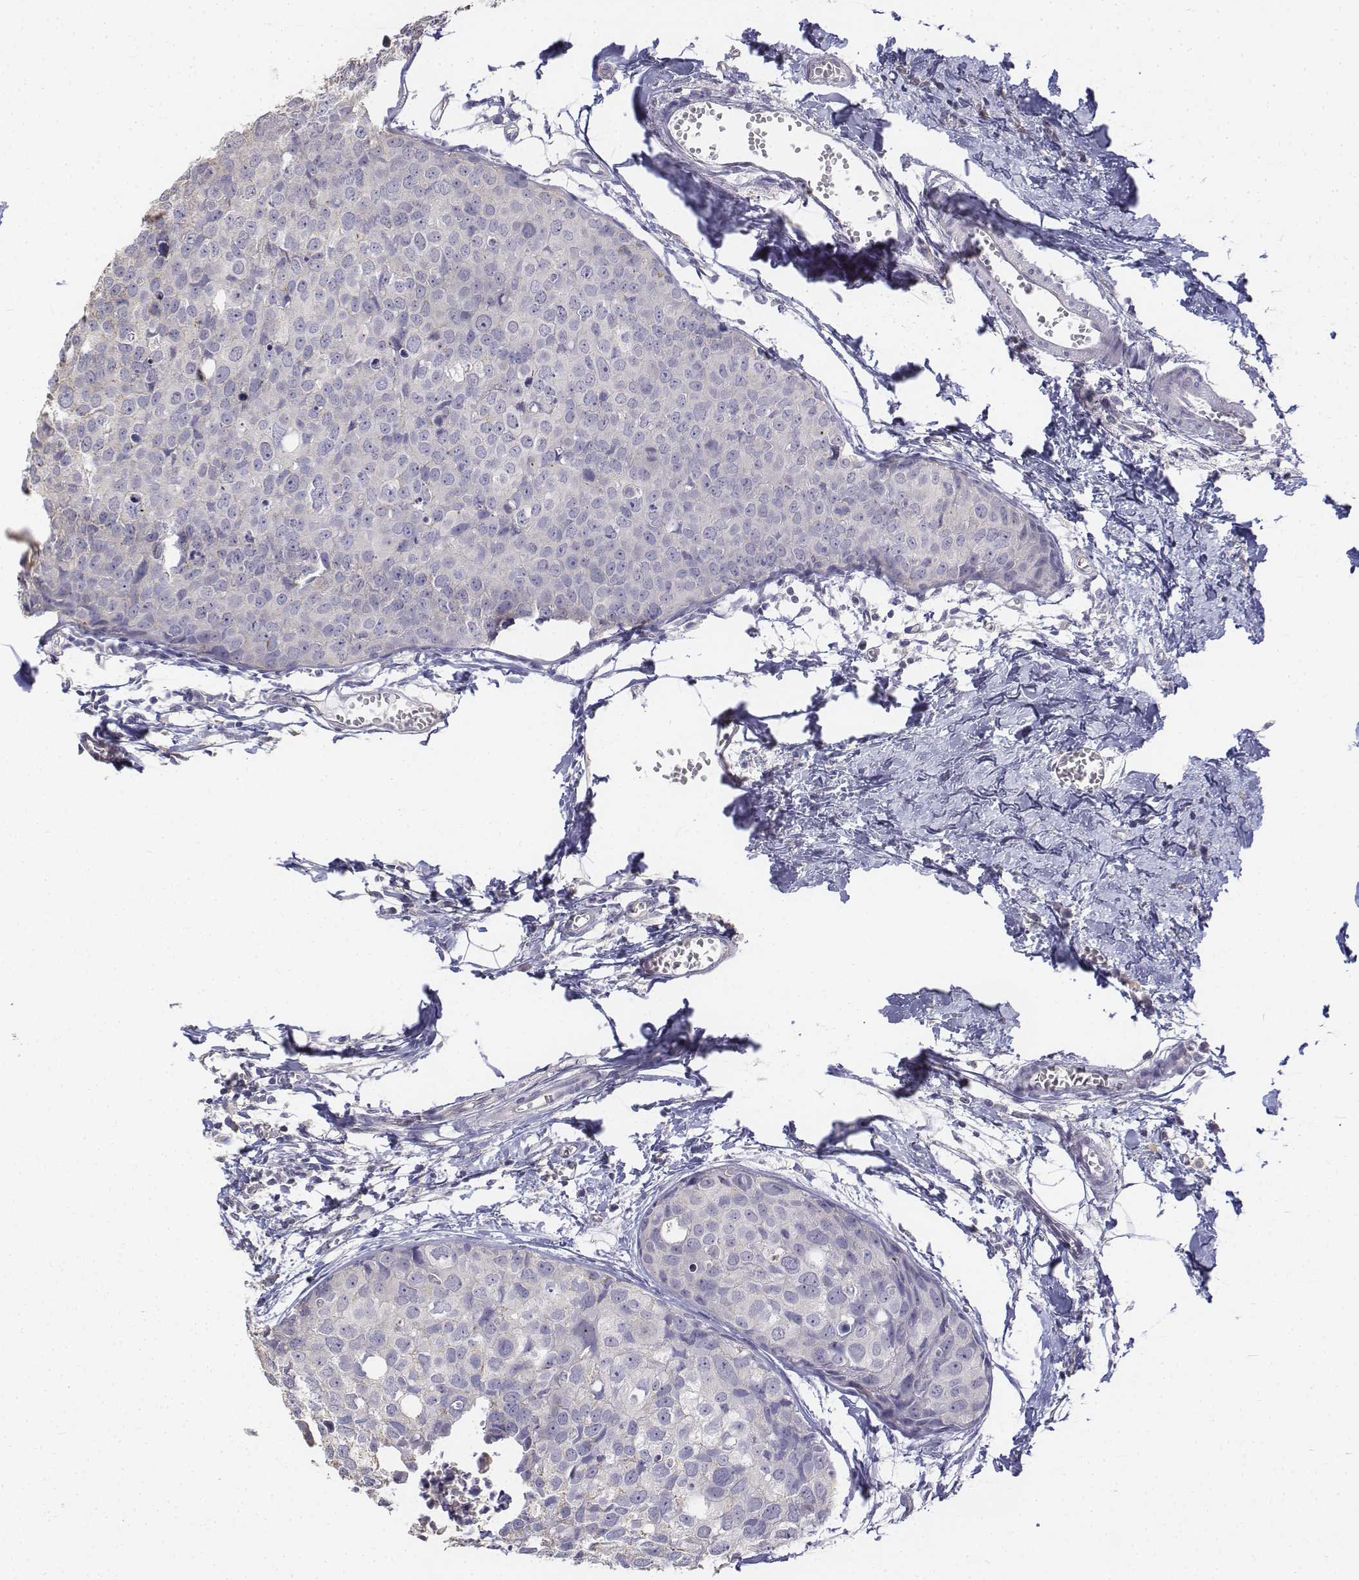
{"staining": {"intensity": "negative", "quantity": "none", "location": "none"}, "tissue": "breast cancer", "cell_type": "Tumor cells", "image_type": "cancer", "snomed": [{"axis": "morphology", "description": "Duct carcinoma"}, {"axis": "topography", "description": "Breast"}], "caption": "A histopathology image of human intraductal carcinoma (breast) is negative for staining in tumor cells. (DAB immunohistochemistry with hematoxylin counter stain).", "gene": "LGSN", "patient": {"sex": "female", "age": 38}}